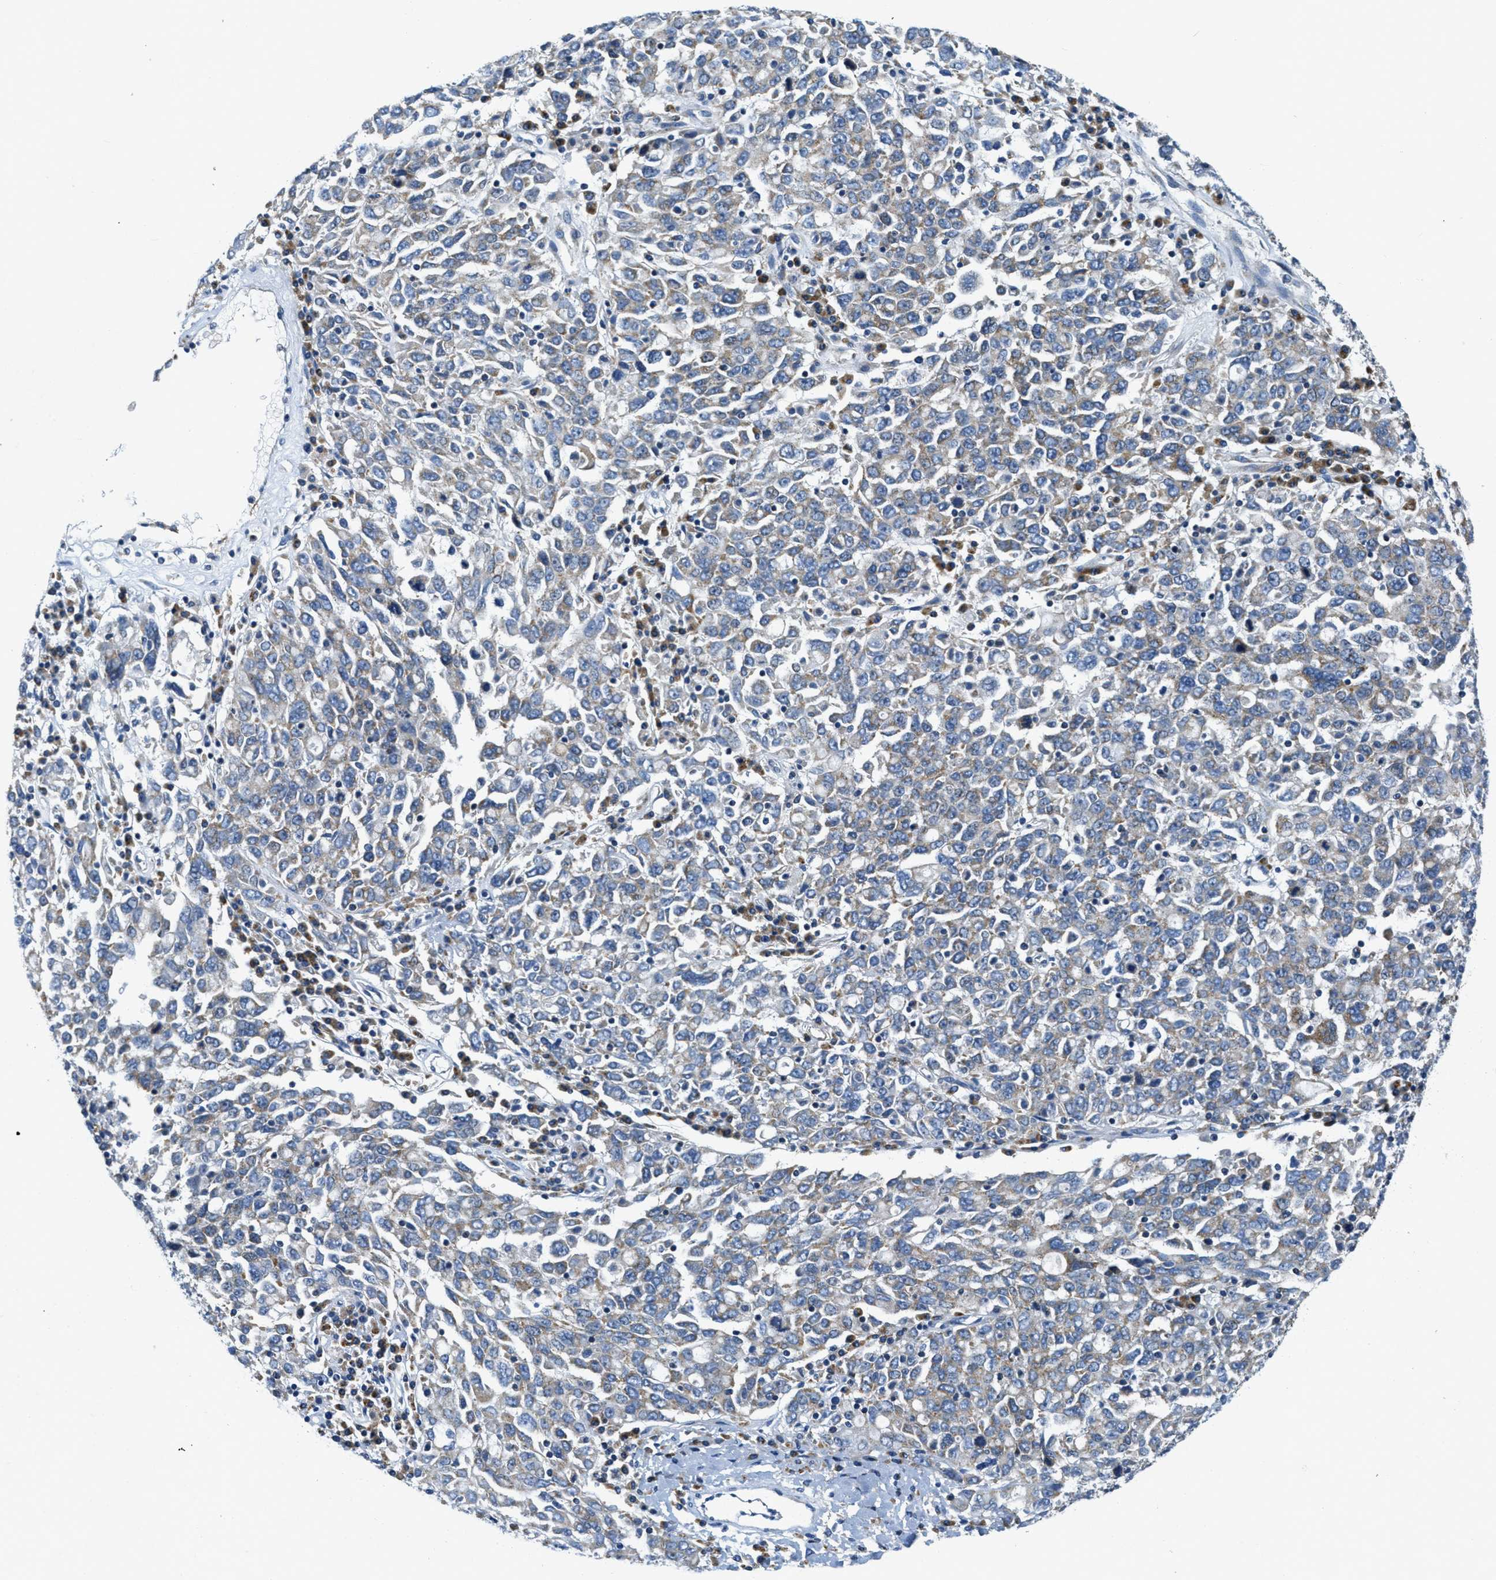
{"staining": {"intensity": "weak", "quantity": "25%-75%", "location": "cytoplasmic/membranous"}, "tissue": "ovarian cancer", "cell_type": "Tumor cells", "image_type": "cancer", "snomed": [{"axis": "morphology", "description": "Carcinoma, endometroid"}, {"axis": "topography", "description": "Ovary"}], "caption": "Ovarian cancer stained for a protein (brown) exhibits weak cytoplasmic/membranous positive staining in about 25%-75% of tumor cells.", "gene": "CA4", "patient": {"sex": "female", "age": 62}}